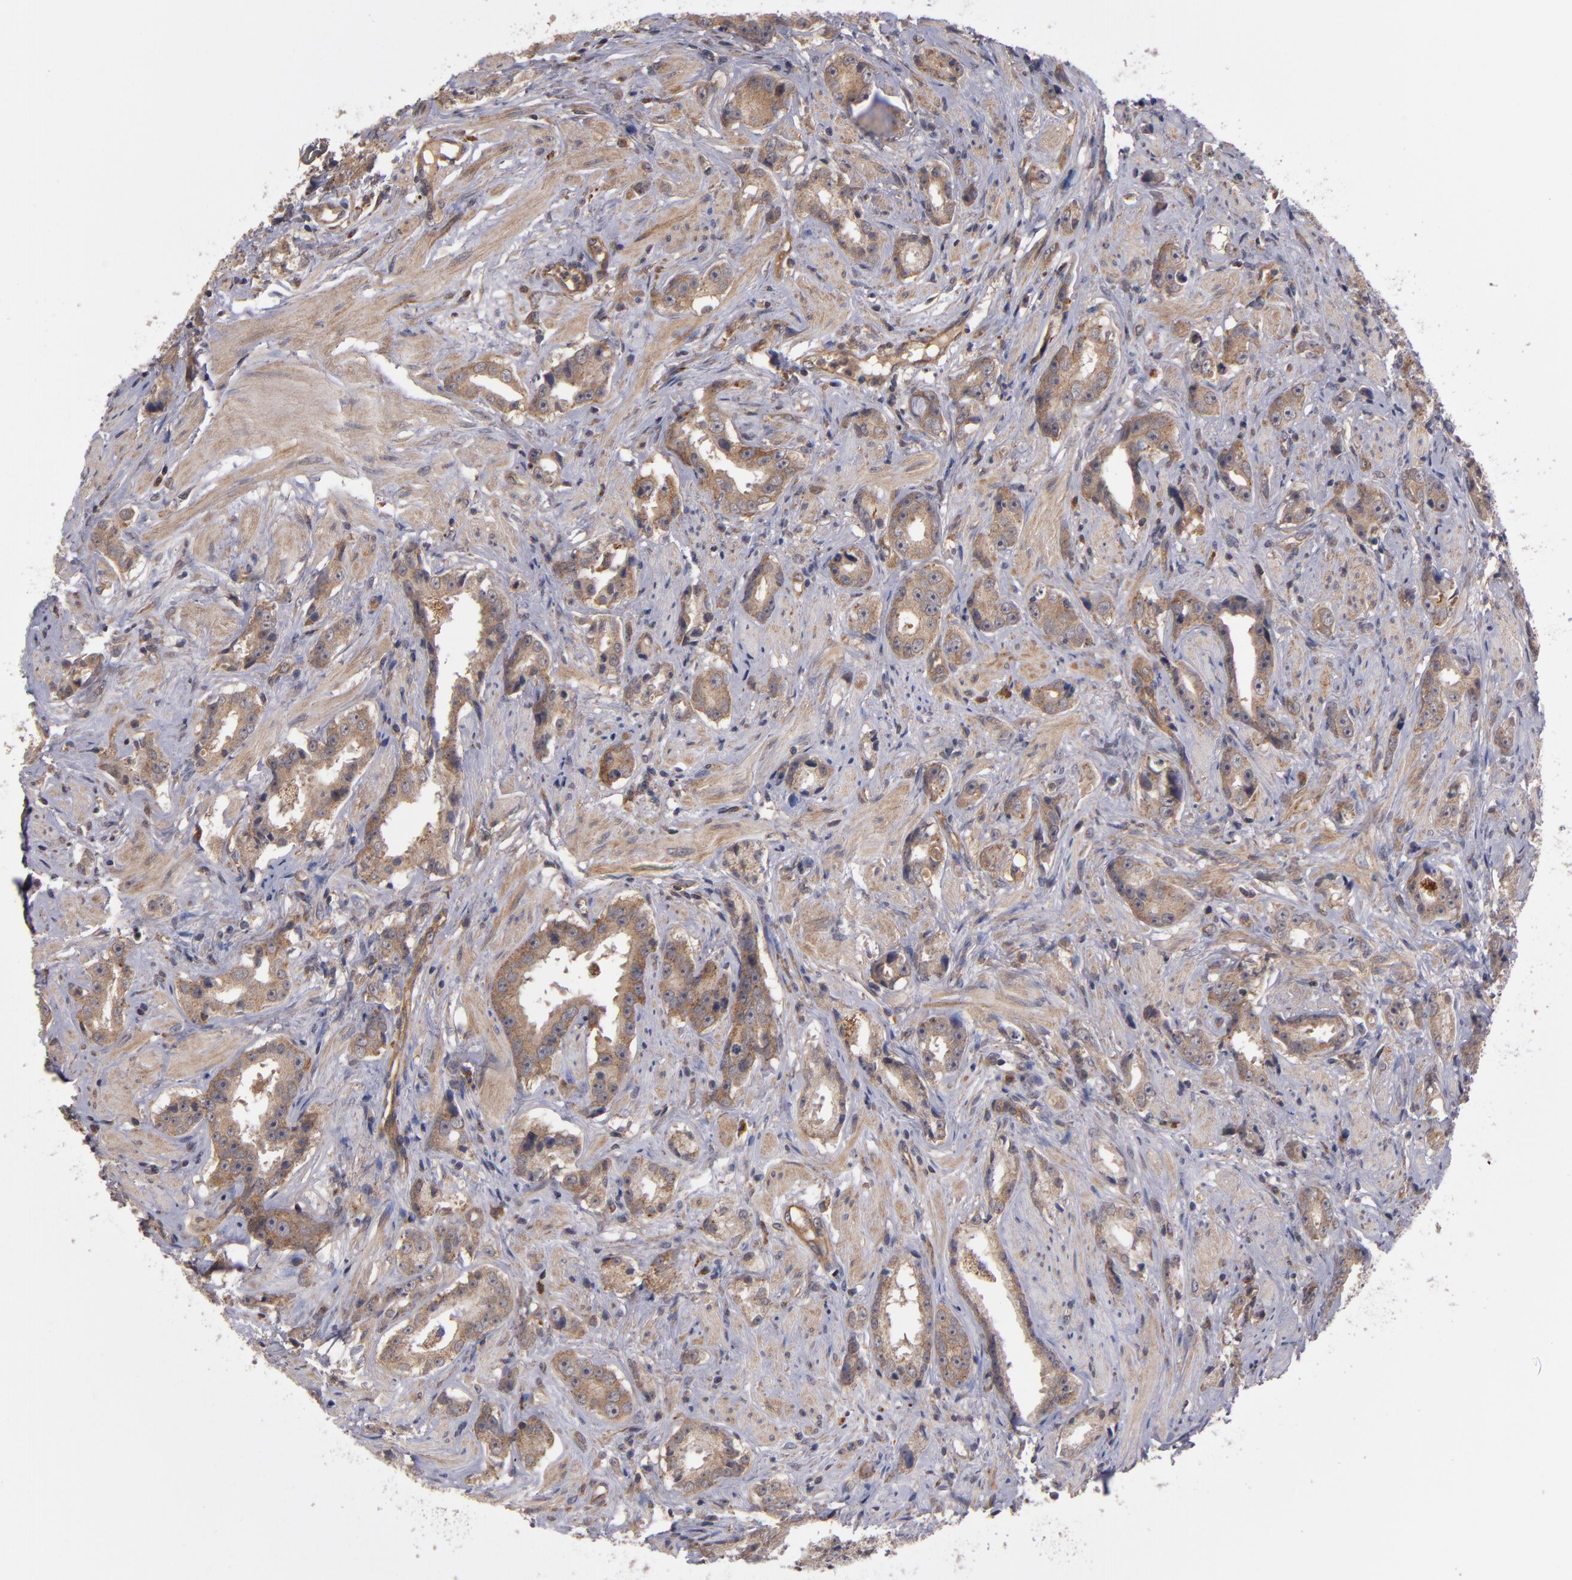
{"staining": {"intensity": "moderate", "quantity": ">75%", "location": "cytoplasmic/membranous"}, "tissue": "prostate cancer", "cell_type": "Tumor cells", "image_type": "cancer", "snomed": [{"axis": "morphology", "description": "Adenocarcinoma, Medium grade"}, {"axis": "topography", "description": "Prostate"}], "caption": "Prostate cancer (adenocarcinoma (medium-grade)) stained for a protein (brown) reveals moderate cytoplasmic/membranous positive positivity in about >75% of tumor cells.", "gene": "CTSO", "patient": {"sex": "male", "age": 53}}